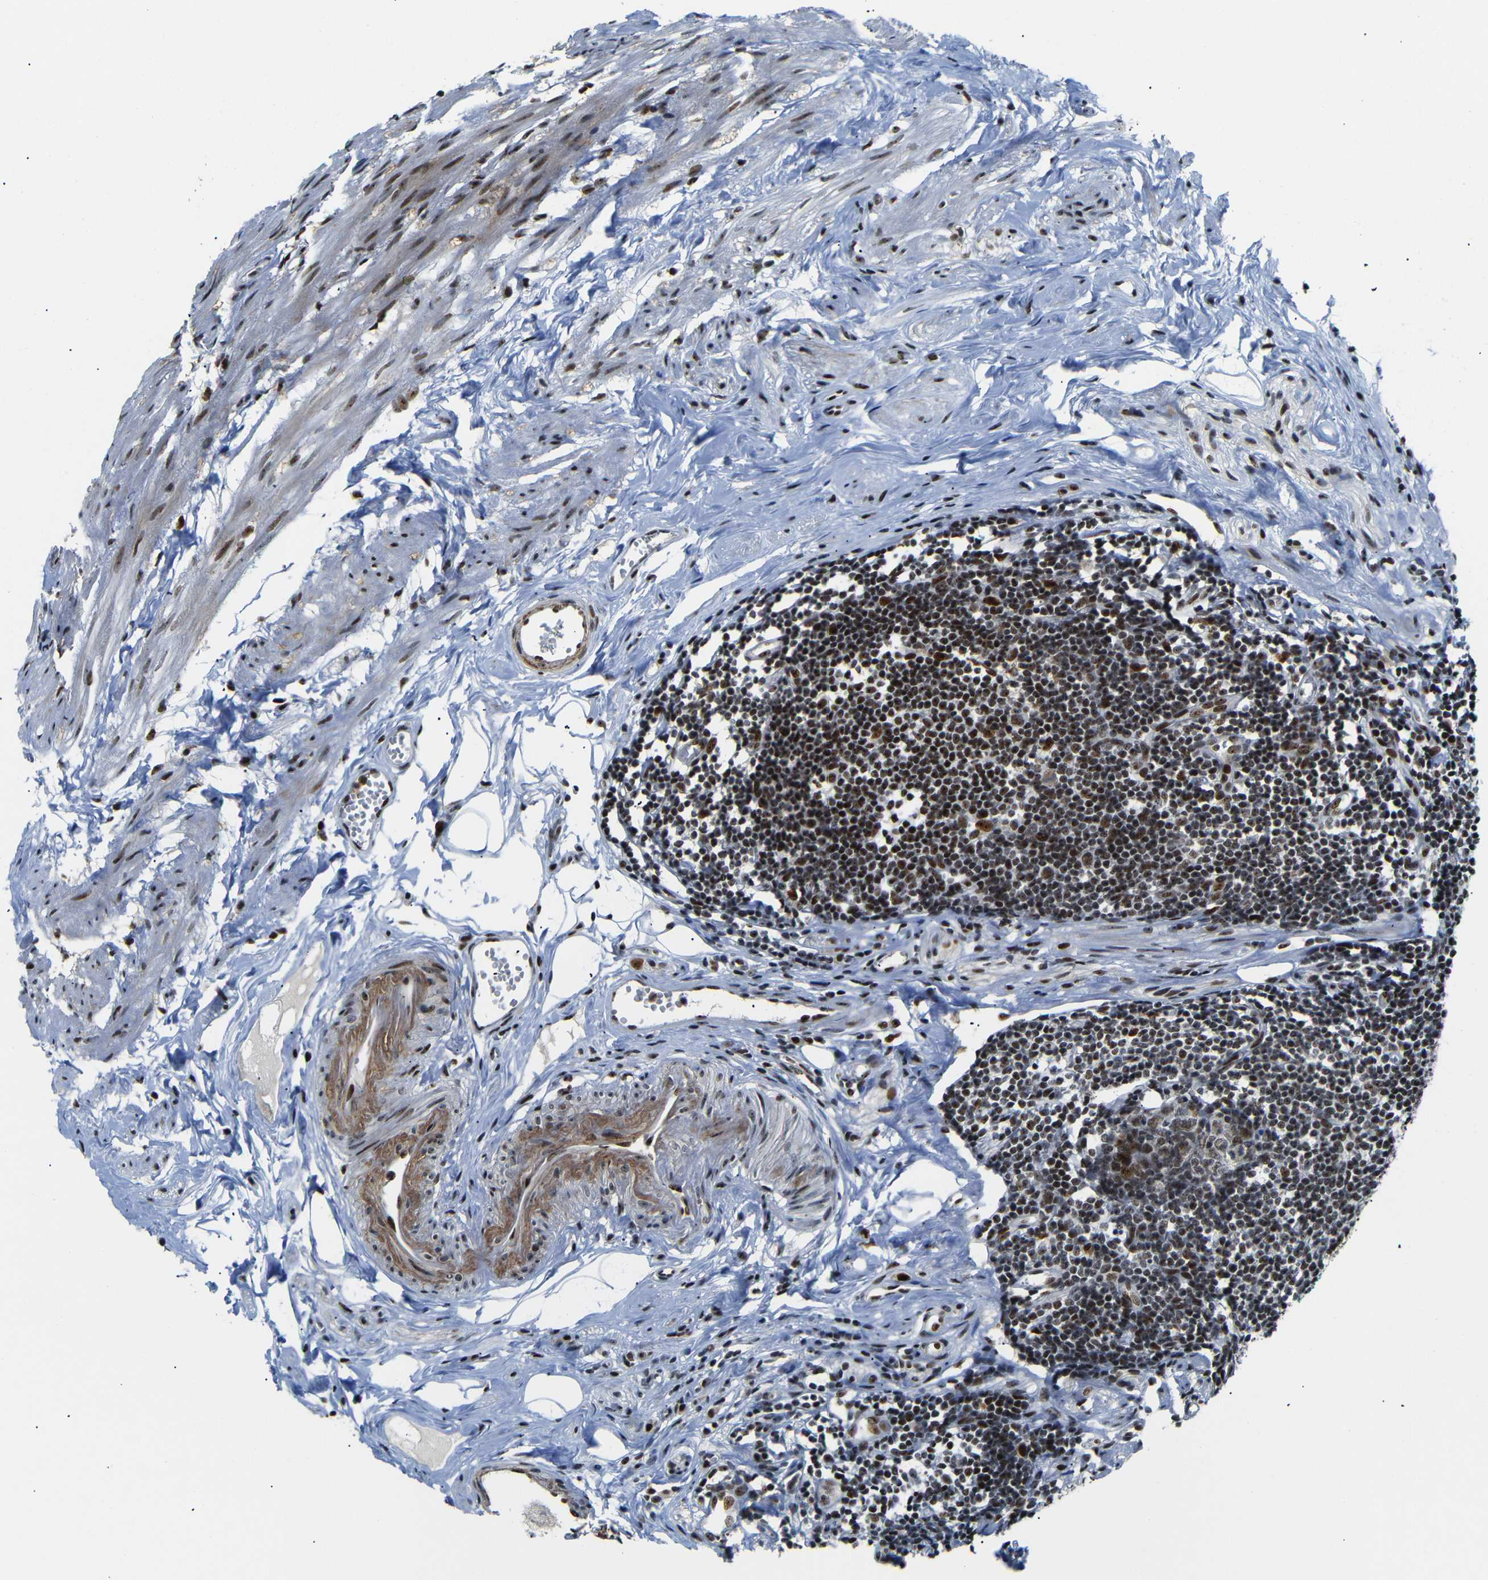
{"staining": {"intensity": "strong", "quantity": ">75%", "location": "nuclear"}, "tissue": "appendix", "cell_type": "Glandular cells", "image_type": "normal", "snomed": [{"axis": "morphology", "description": "Normal tissue, NOS"}, {"axis": "topography", "description": "Appendix"}], "caption": "A high-resolution image shows immunohistochemistry (IHC) staining of benign appendix, which exhibits strong nuclear staining in approximately >75% of glandular cells.", "gene": "SETDB2", "patient": {"sex": "female", "age": 77}}